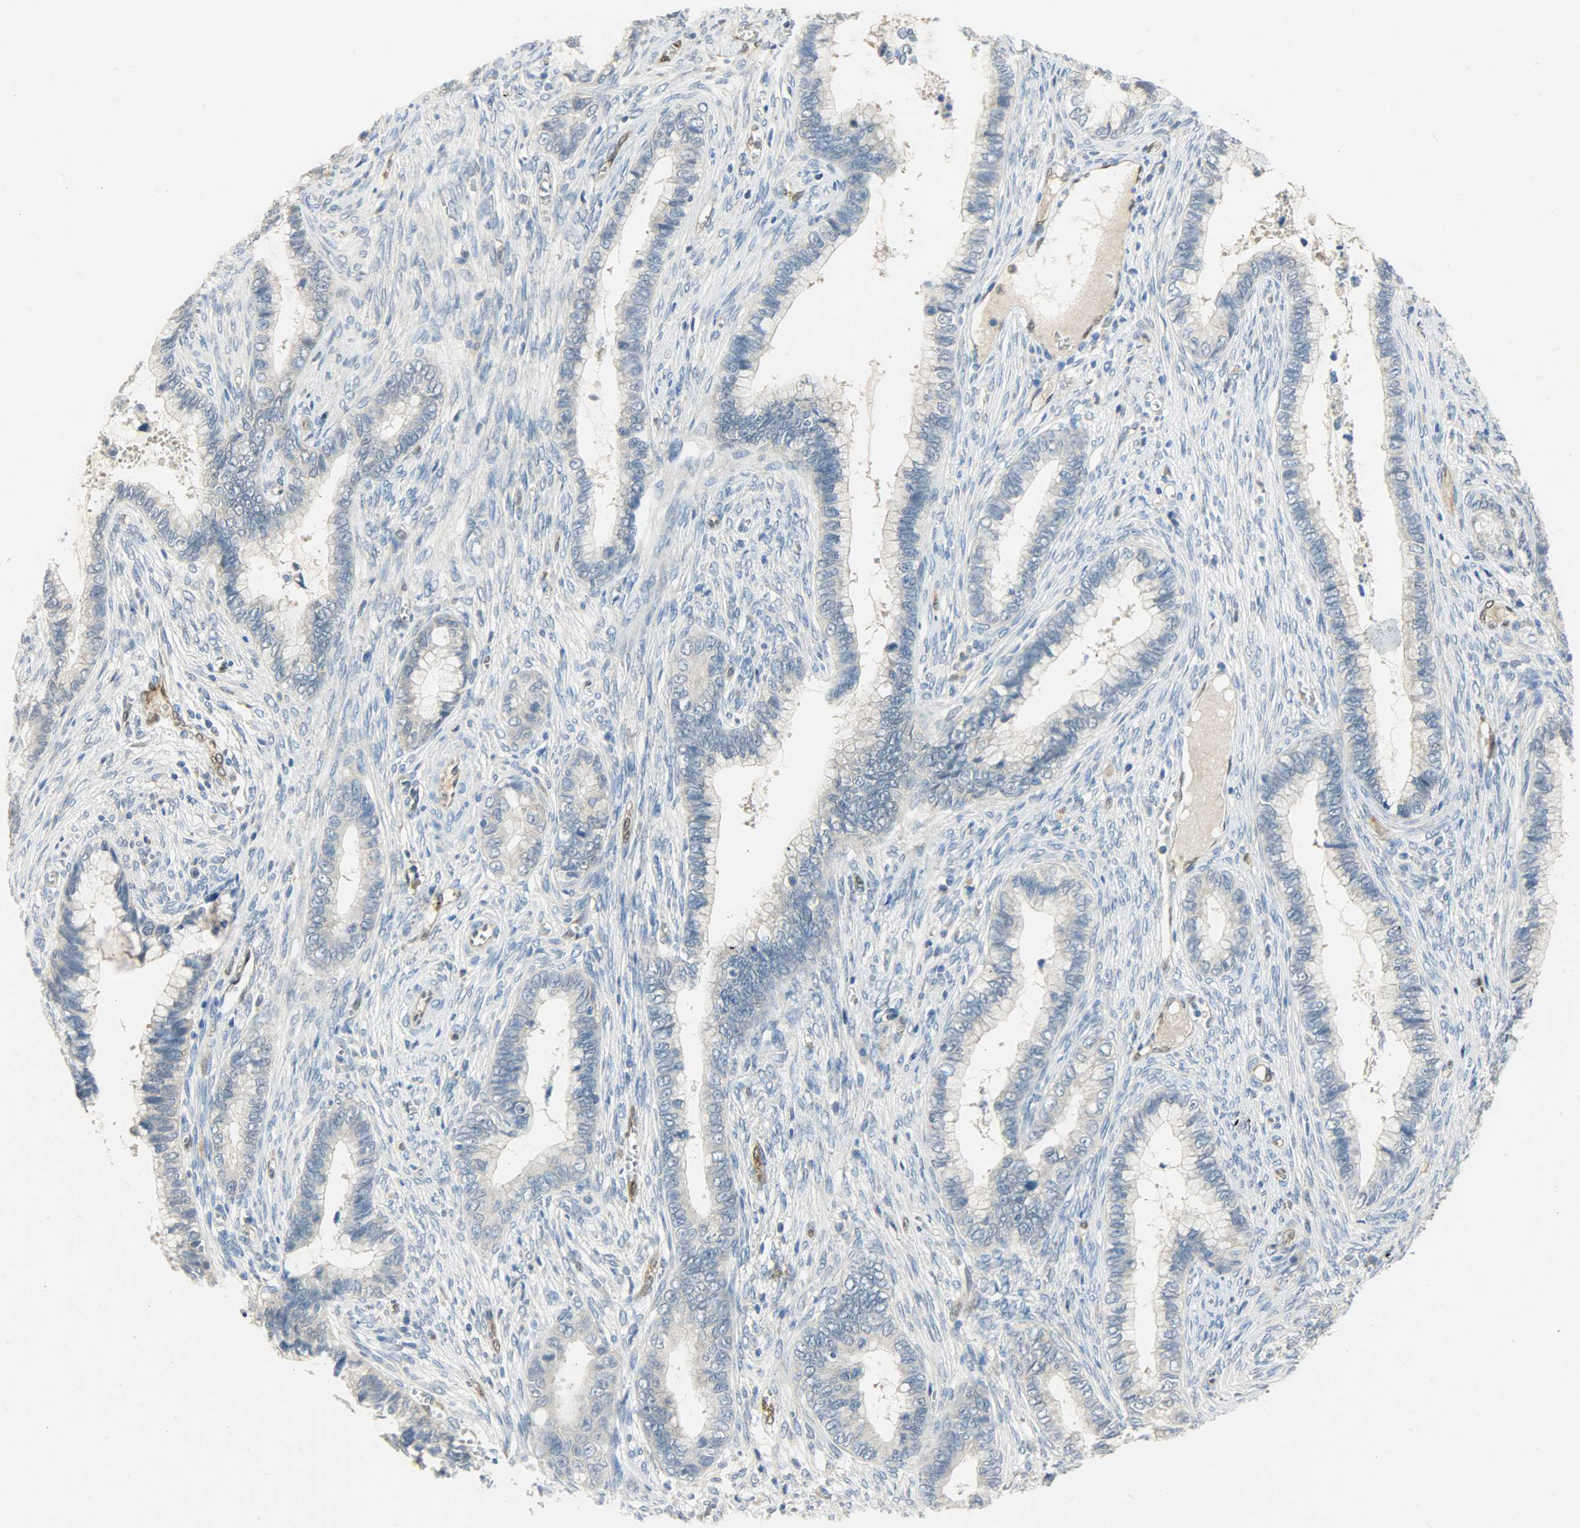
{"staining": {"intensity": "negative", "quantity": "none", "location": "none"}, "tissue": "cervical cancer", "cell_type": "Tumor cells", "image_type": "cancer", "snomed": [{"axis": "morphology", "description": "Adenocarcinoma, NOS"}, {"axis": "topography", "description": "Cervix"}], "caption": "Immunohistochemistry (IHC) image of human cervical cancer (adenocarcinoma) stained for a protein (brown), which exhibits no expression in tumor cells.", "gene": "FKBP1A", "patient": {"sex": "female", "age": 44}}